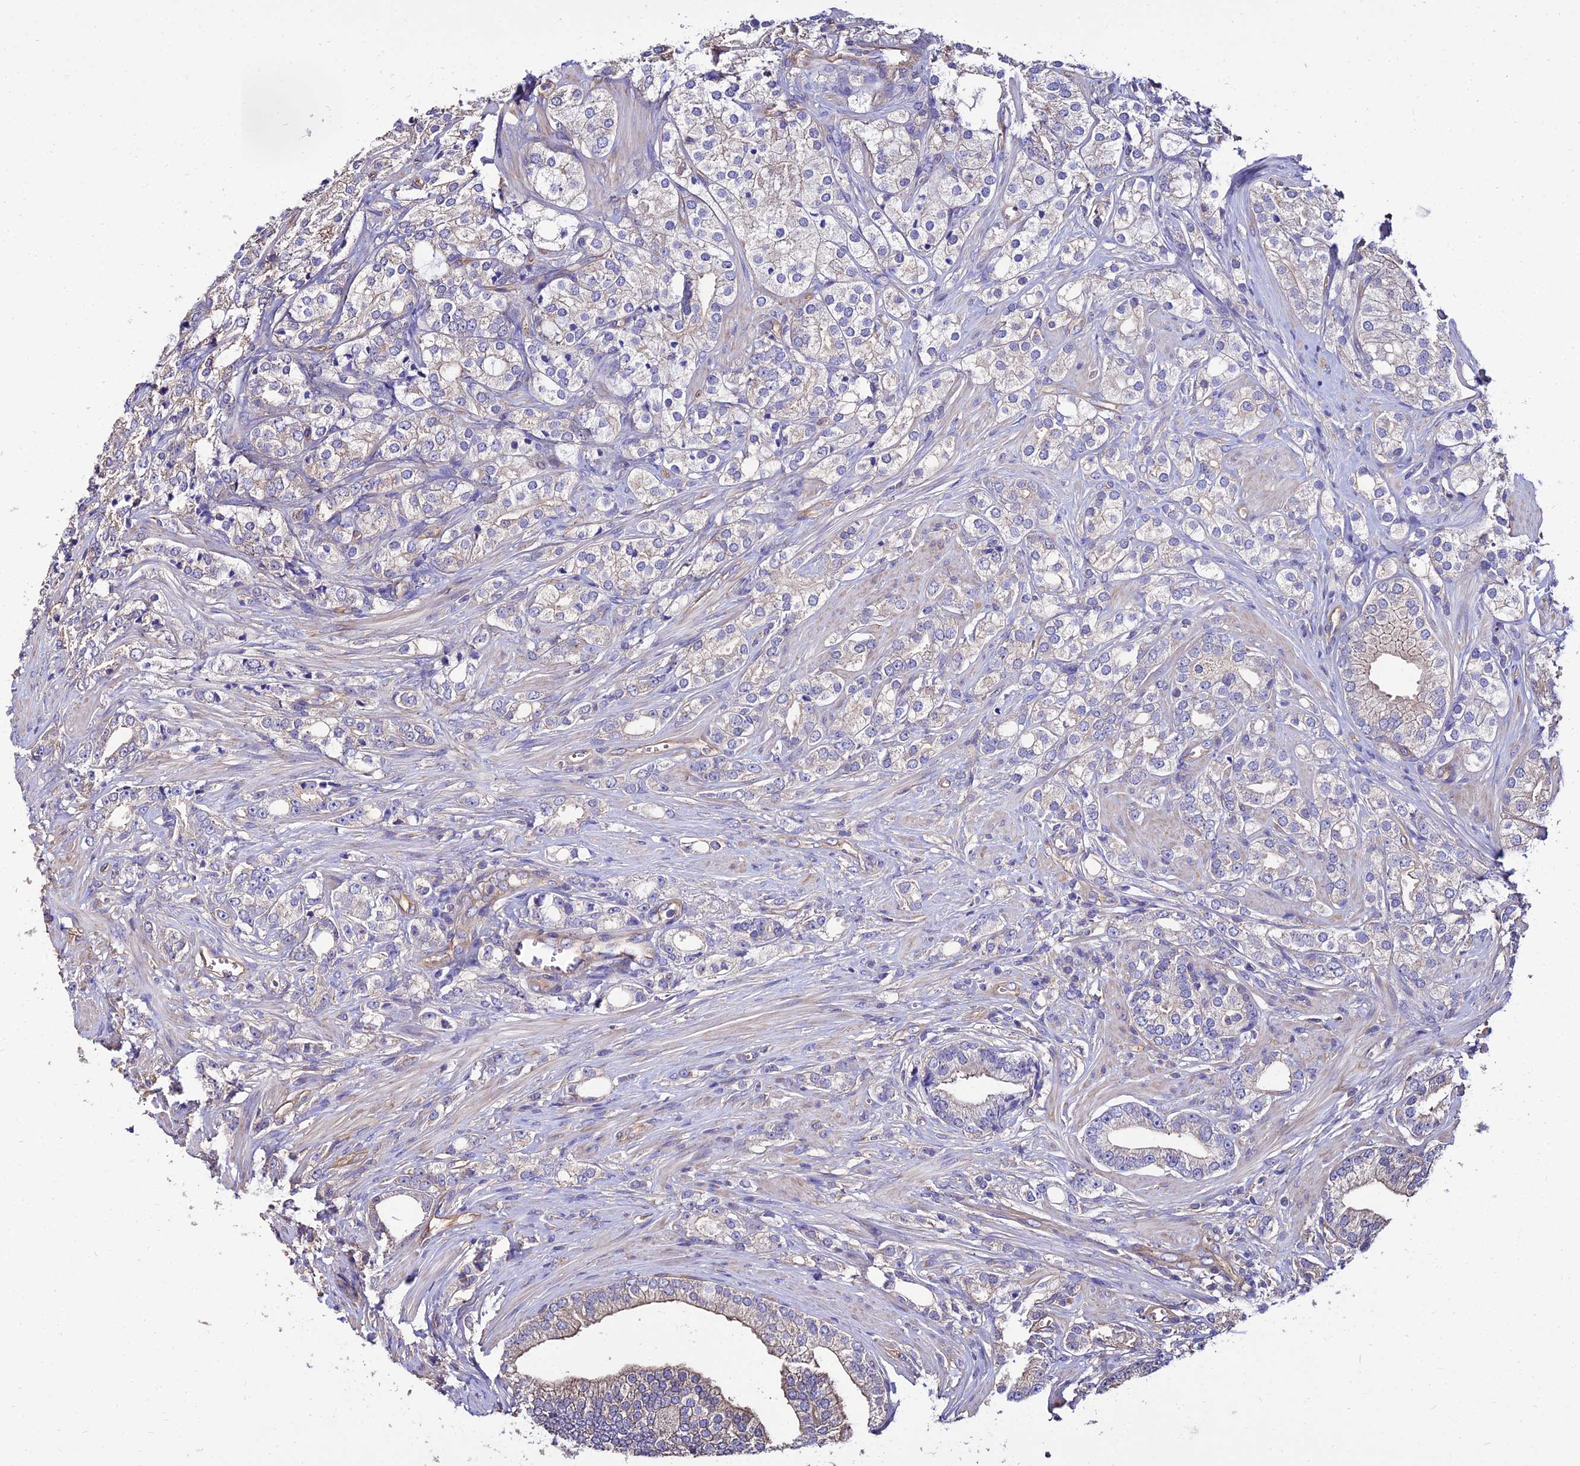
{"staining": {"intensity": "weak", "quantity": "<25%", "location": "cytoplasmic/membranous"}, "tissue": "prostate cancer", "cell_type": "Tumor cells", "image_type": "cancer", "snomed": [{"axis": "morphology", "description": "Adenocarcinoma, High grade"}, {"axis": "topography", "description": "Prostate"}], "caption": "A high-resolution photomicrograph shows immunohistochemistry (IHC) staining of prostate cancer, which reveals no significant expression in tumor cells.", "gene": "CALM2", "patient": {"sex": "male", "age": 50}}